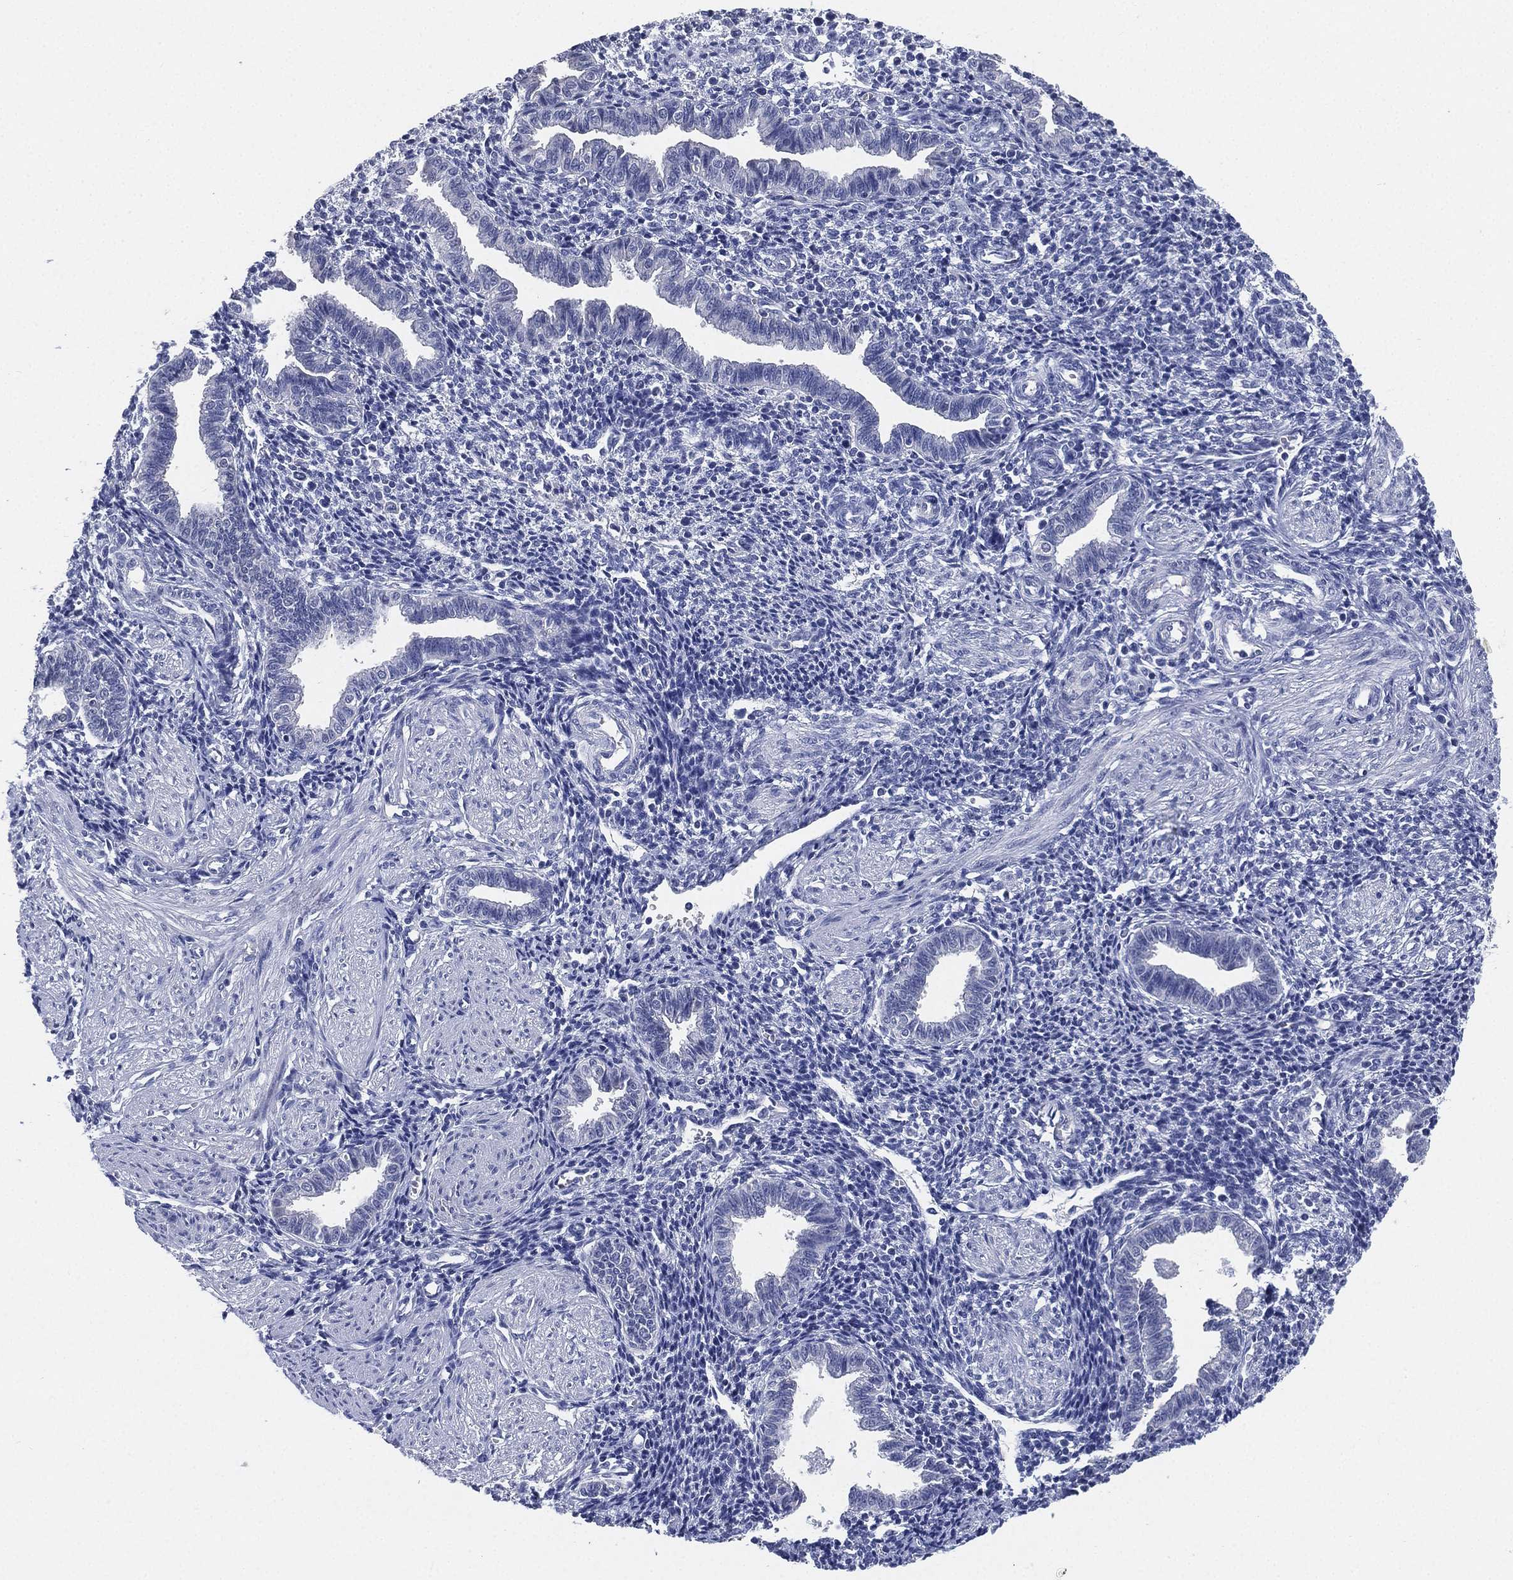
{"staining": {"intensity": "negative", "quantity": "none", "location": "none"}, "tissue": "endometrium", "cell_type": "Cells in endometrial stroma", "image_type": "normal", "snomed": [{"axis": "morphology", "description": "Normal tissue, NOS"}, {"axis": "topography", "description": "Endometrium"}], "caption": "Immunohistochemistry (IHC) micrograph of normal endometrium: human endometrium stained with DAB demonstrates no significant protein expression in cells in endometrial stroma.", "gene": "IYD", "patient": {"sex": "female", "age": 37}}